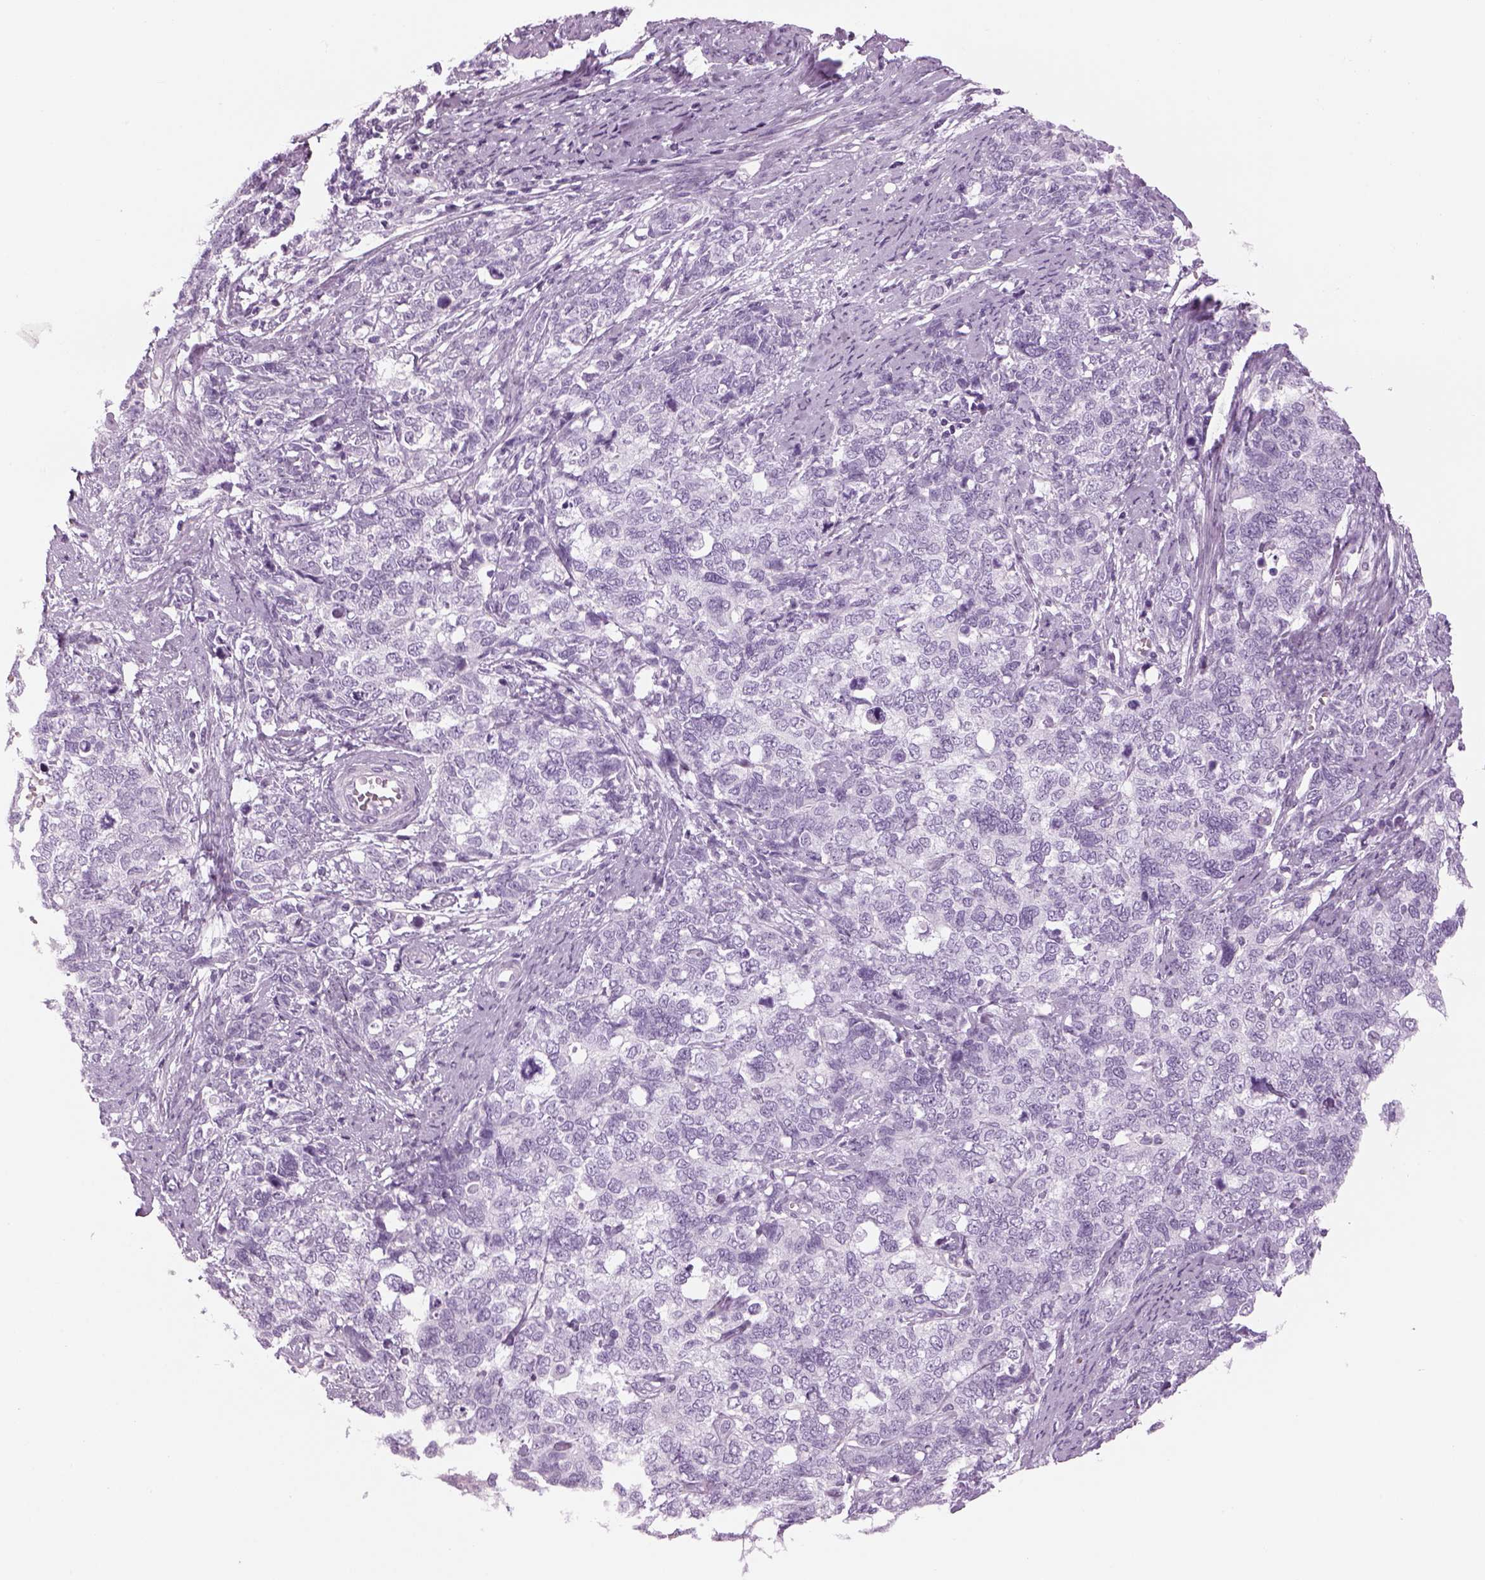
{"staining": {"intensity": "negative", "quantity": "none", "location": "none"}, "tissue": "cervical cancer", "cell_type": "Tumor cells", "image_type": "cancer", "snomed": [{"axis": "morphology", "description": "Squamous cell carcinoma, NOS"}, {"axis": "topography", "description": "Cervix"}], "caption": "IHC of human cervical cancer displays no positivity in tumor cells.", "gene": "PABPC1L2B", "patient": {"sex": "female", "age": 63}}